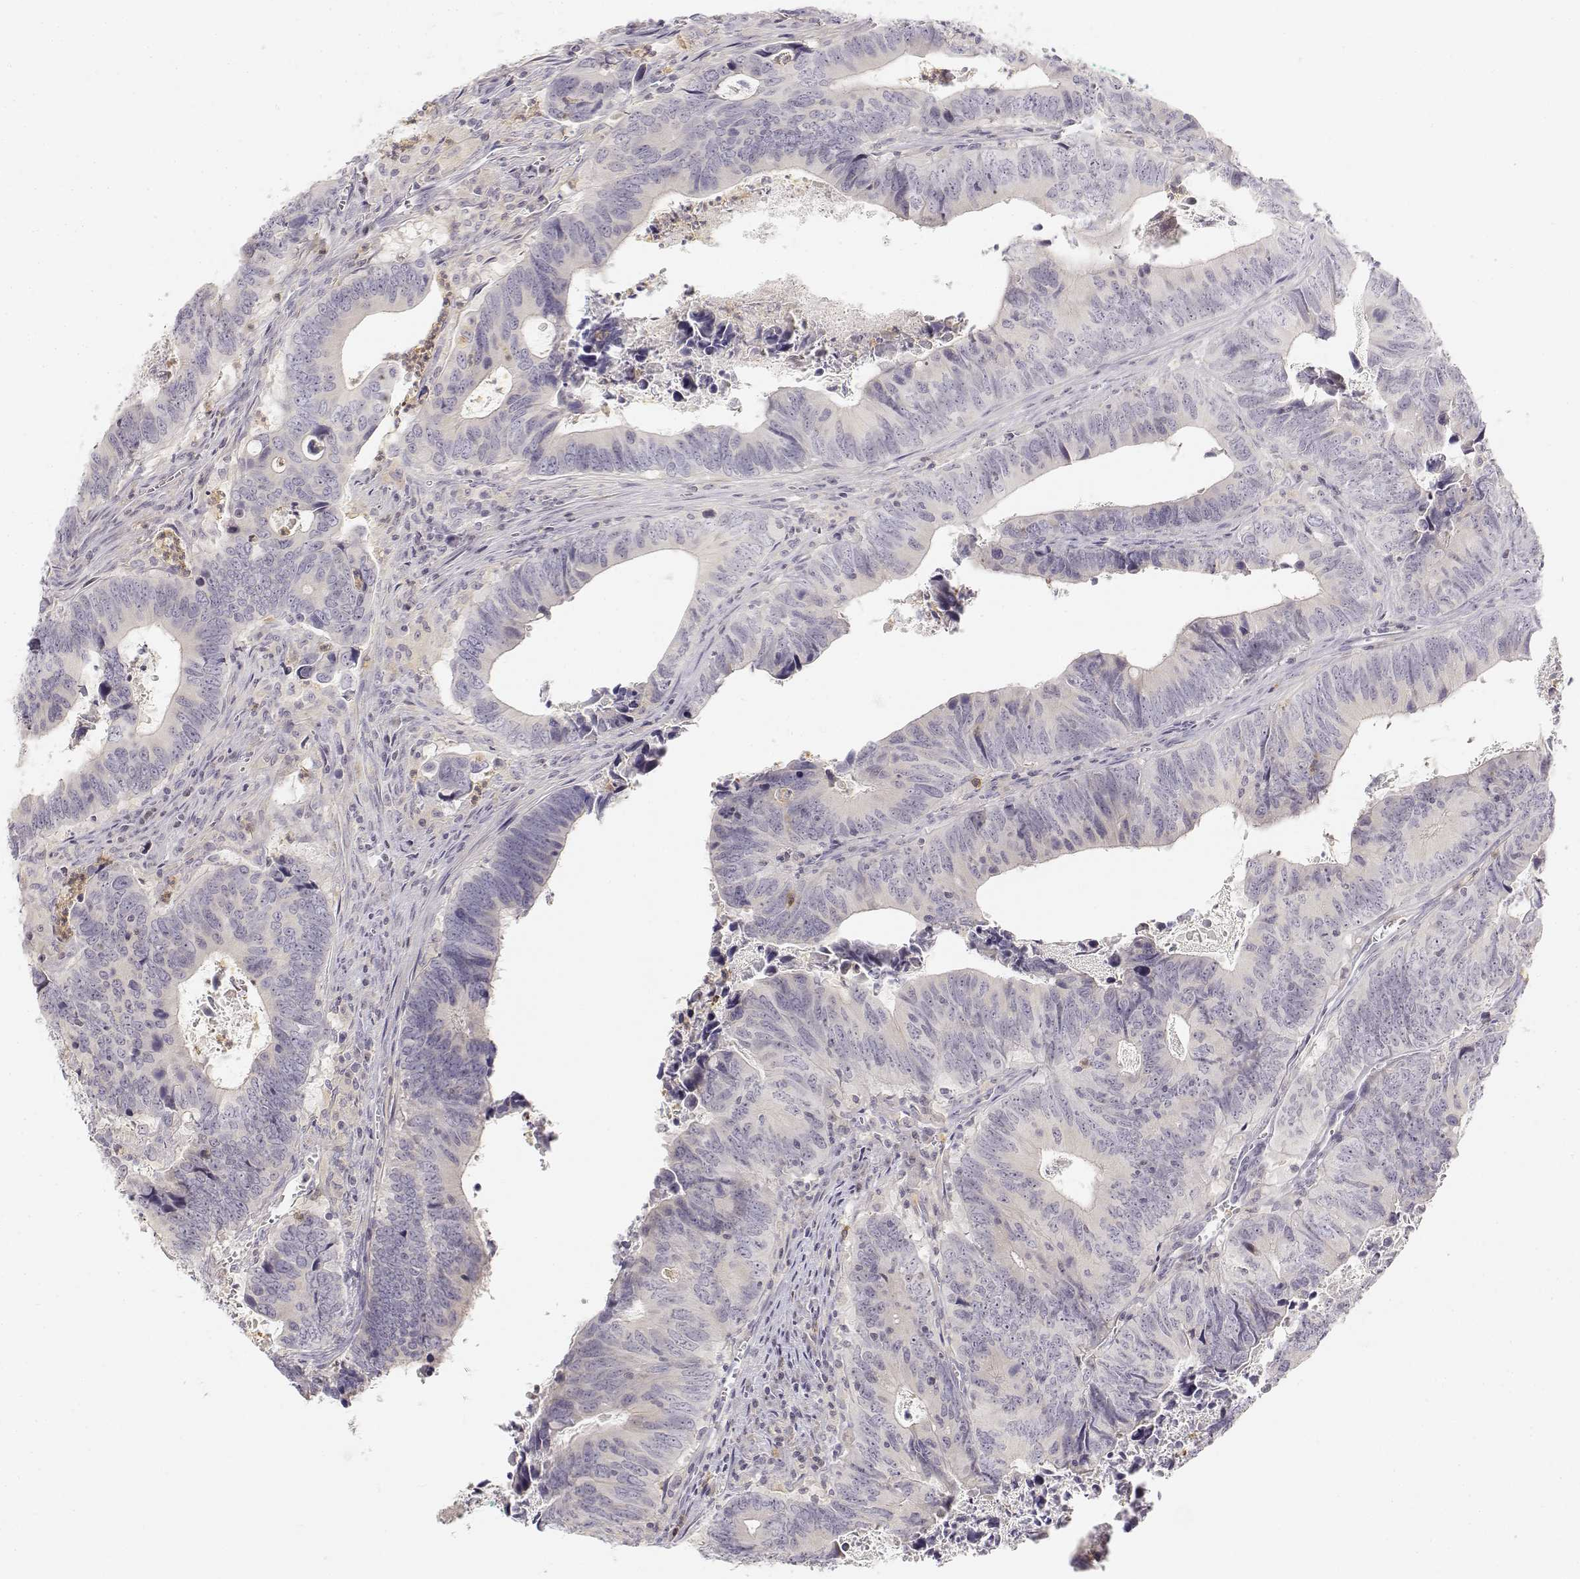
{"staining": {"intensity": "negative", "quantity": "none", "location": "none"}, "tissue": "colorectal cancer", "cell_type": "Tumor cells", "image_type": "cancer", "snomed": [{"axis": "morphology", "description": "Adenocarcinoma, NOS"}, {"axis": "topography", "description": "Colon"}], "caption": "High power microscopy image of an immunohistochemistry histopathology image of adenocarcinoma (colorectal), revealing no significant positivity in tumor cells.", "gene": "GLIPR1L2", "patient": {"sex": "female", "age": 82}}